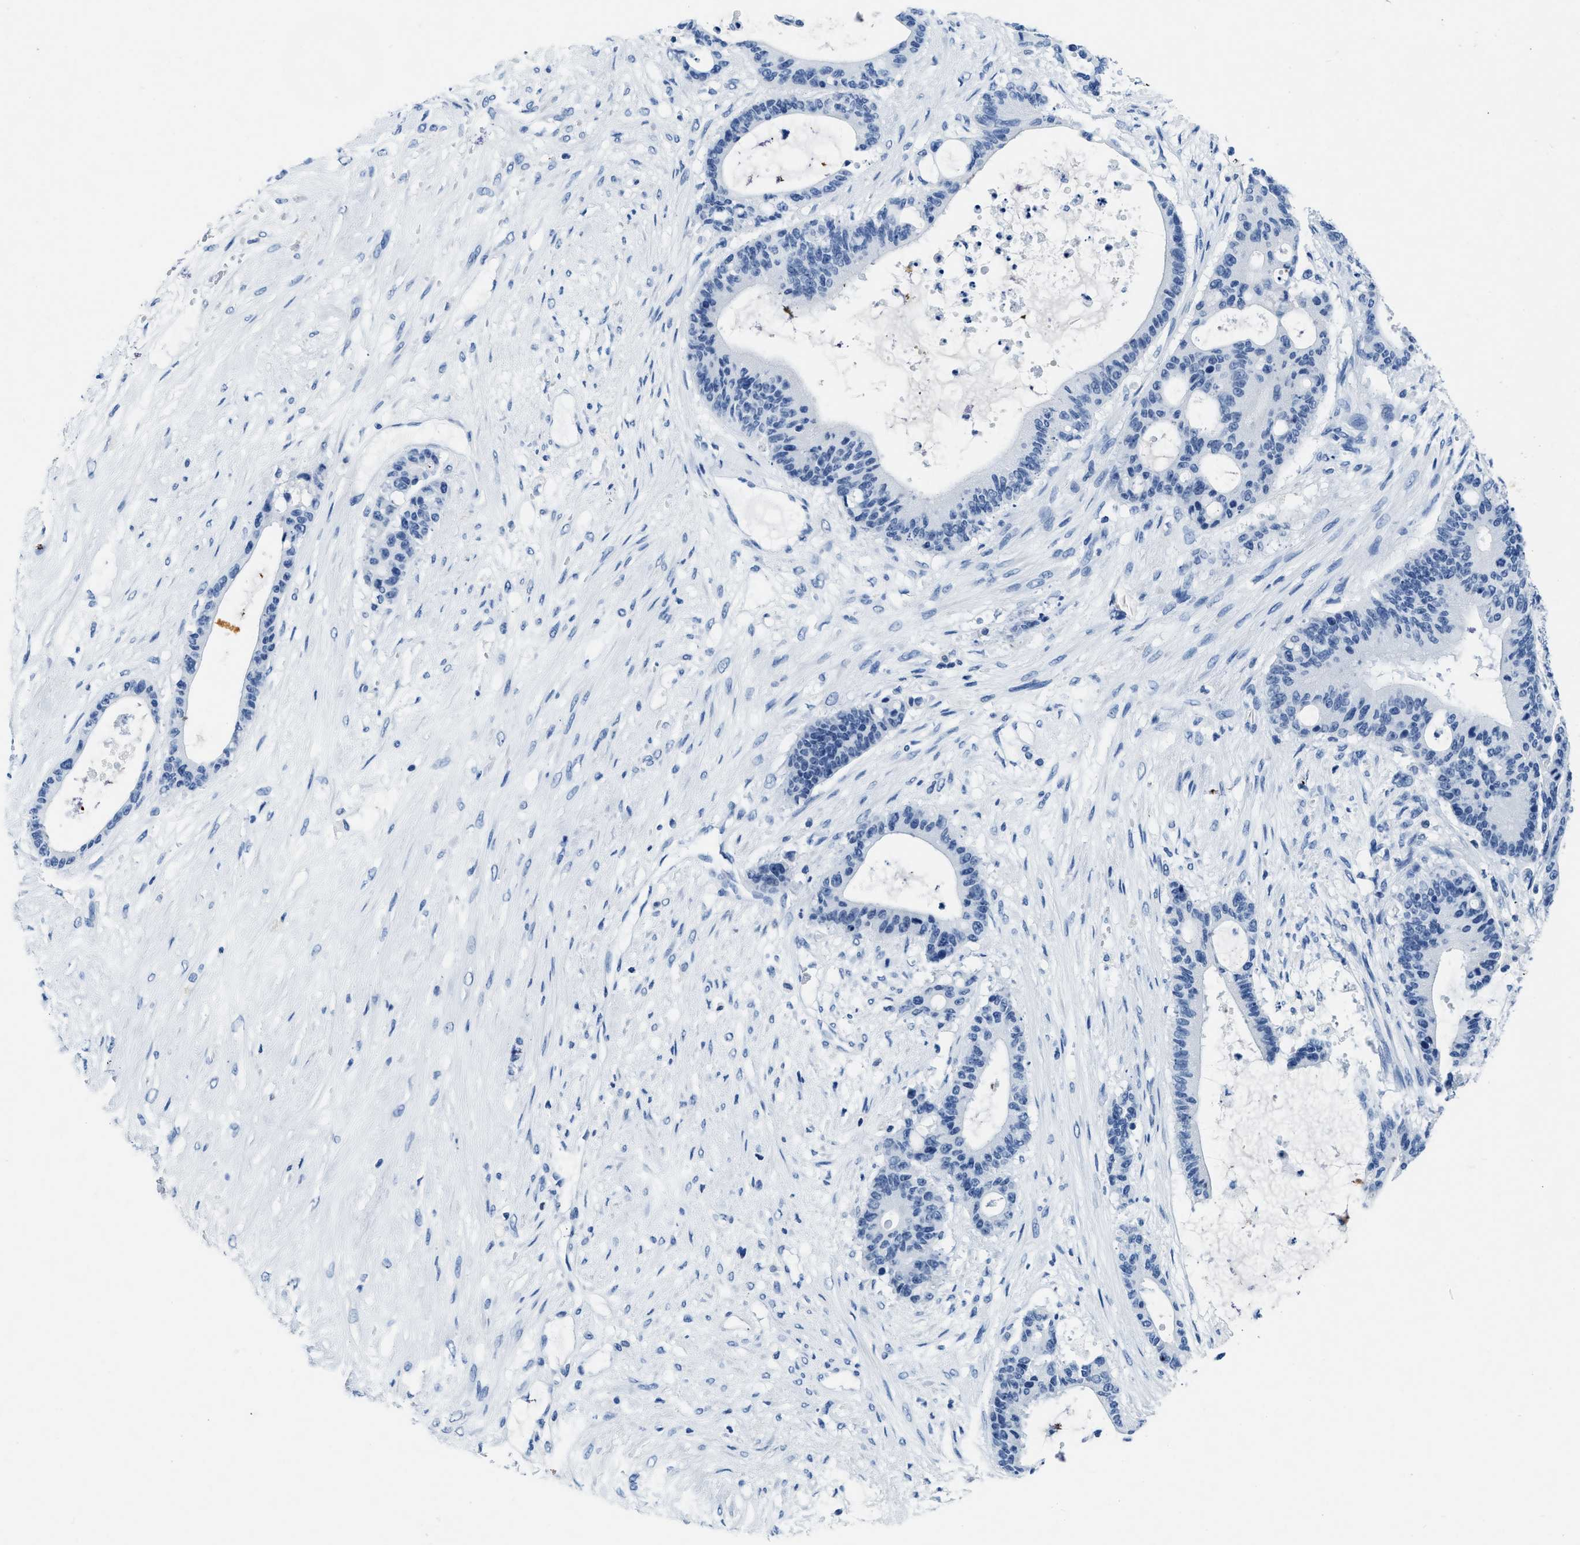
{"staining": {"intensity": "negative", "quantity": "none", "location": "none"}, "tissue": "liver cancer", "cell_type": "Tumor cells", "image_type": "cancer", "snomed": [{"axis": "morphology", "description": "Cholangiocarcinoma"}, {"axis": "topography", "description": "Liver"}], "caption": "Liver cancer (cholangiocarcinoma) stained for a protein using immunohistochemistry exhibits no expression tumor cells.", "gene": "NFATC2", "patient": {"sex": "female", "age": 73}}